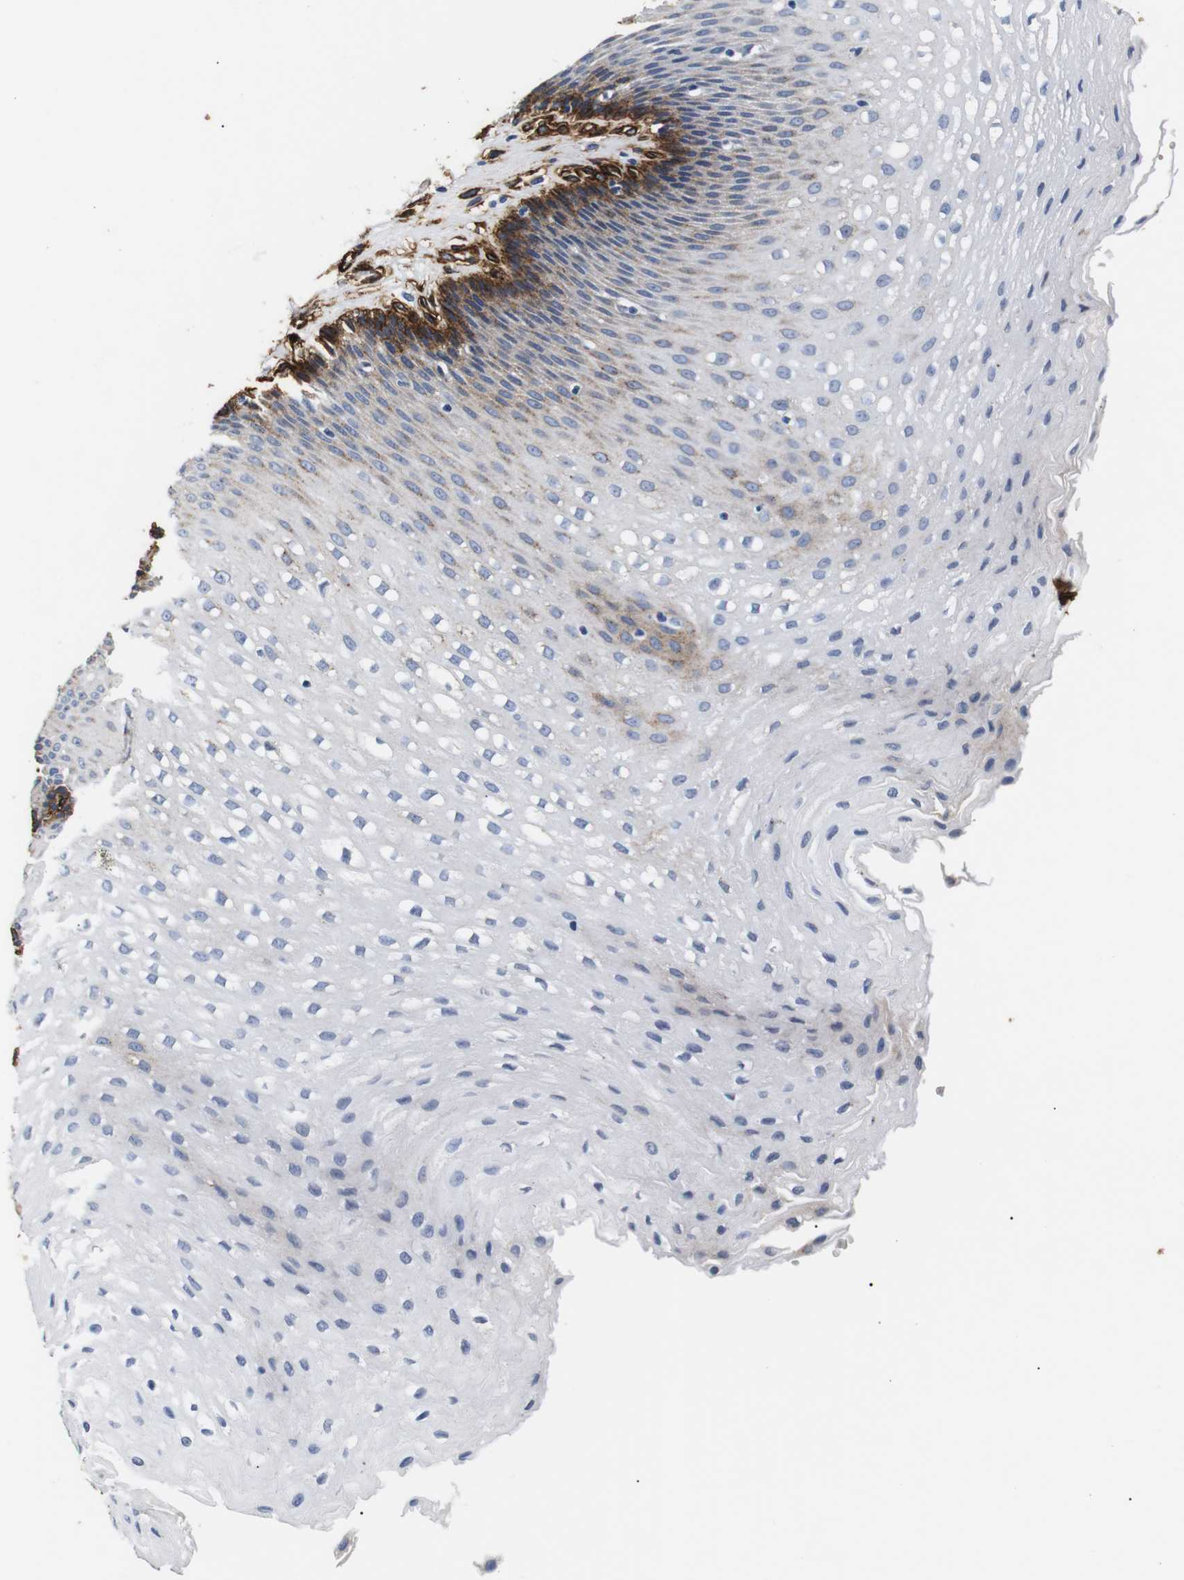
{"staining": {"intensity": "strong", "quantity": "25%-75%", "location": "cytoplasmic/membranous"}, "tissue": "esophagus", "cell_type": "Squamous epithelial cells", "image_type": "normal", "snomed": [{"axis": "morphology", "description": "Normal tissue, NOS"}, {"axis": "topography", "description": "Esophagus"}], "caption": "High-magnification brightfield microscopy of normal esophagus stained with DAB (3,3'-diaminobenzidine) (brown) and counterstained with hematoxylin (blue). squamous epithelial cells exhibit strong cytoplasmic/membranous positivity is present in approximately25%-75% of cells. Using DAB (3,3'-diaminobenzidine) (brown) and hematoxylin (blue) stains, captured at high magnification using brightfield microscopy.", "gene": "CAV2", "patient": {"sex": "male", "age": 48}}